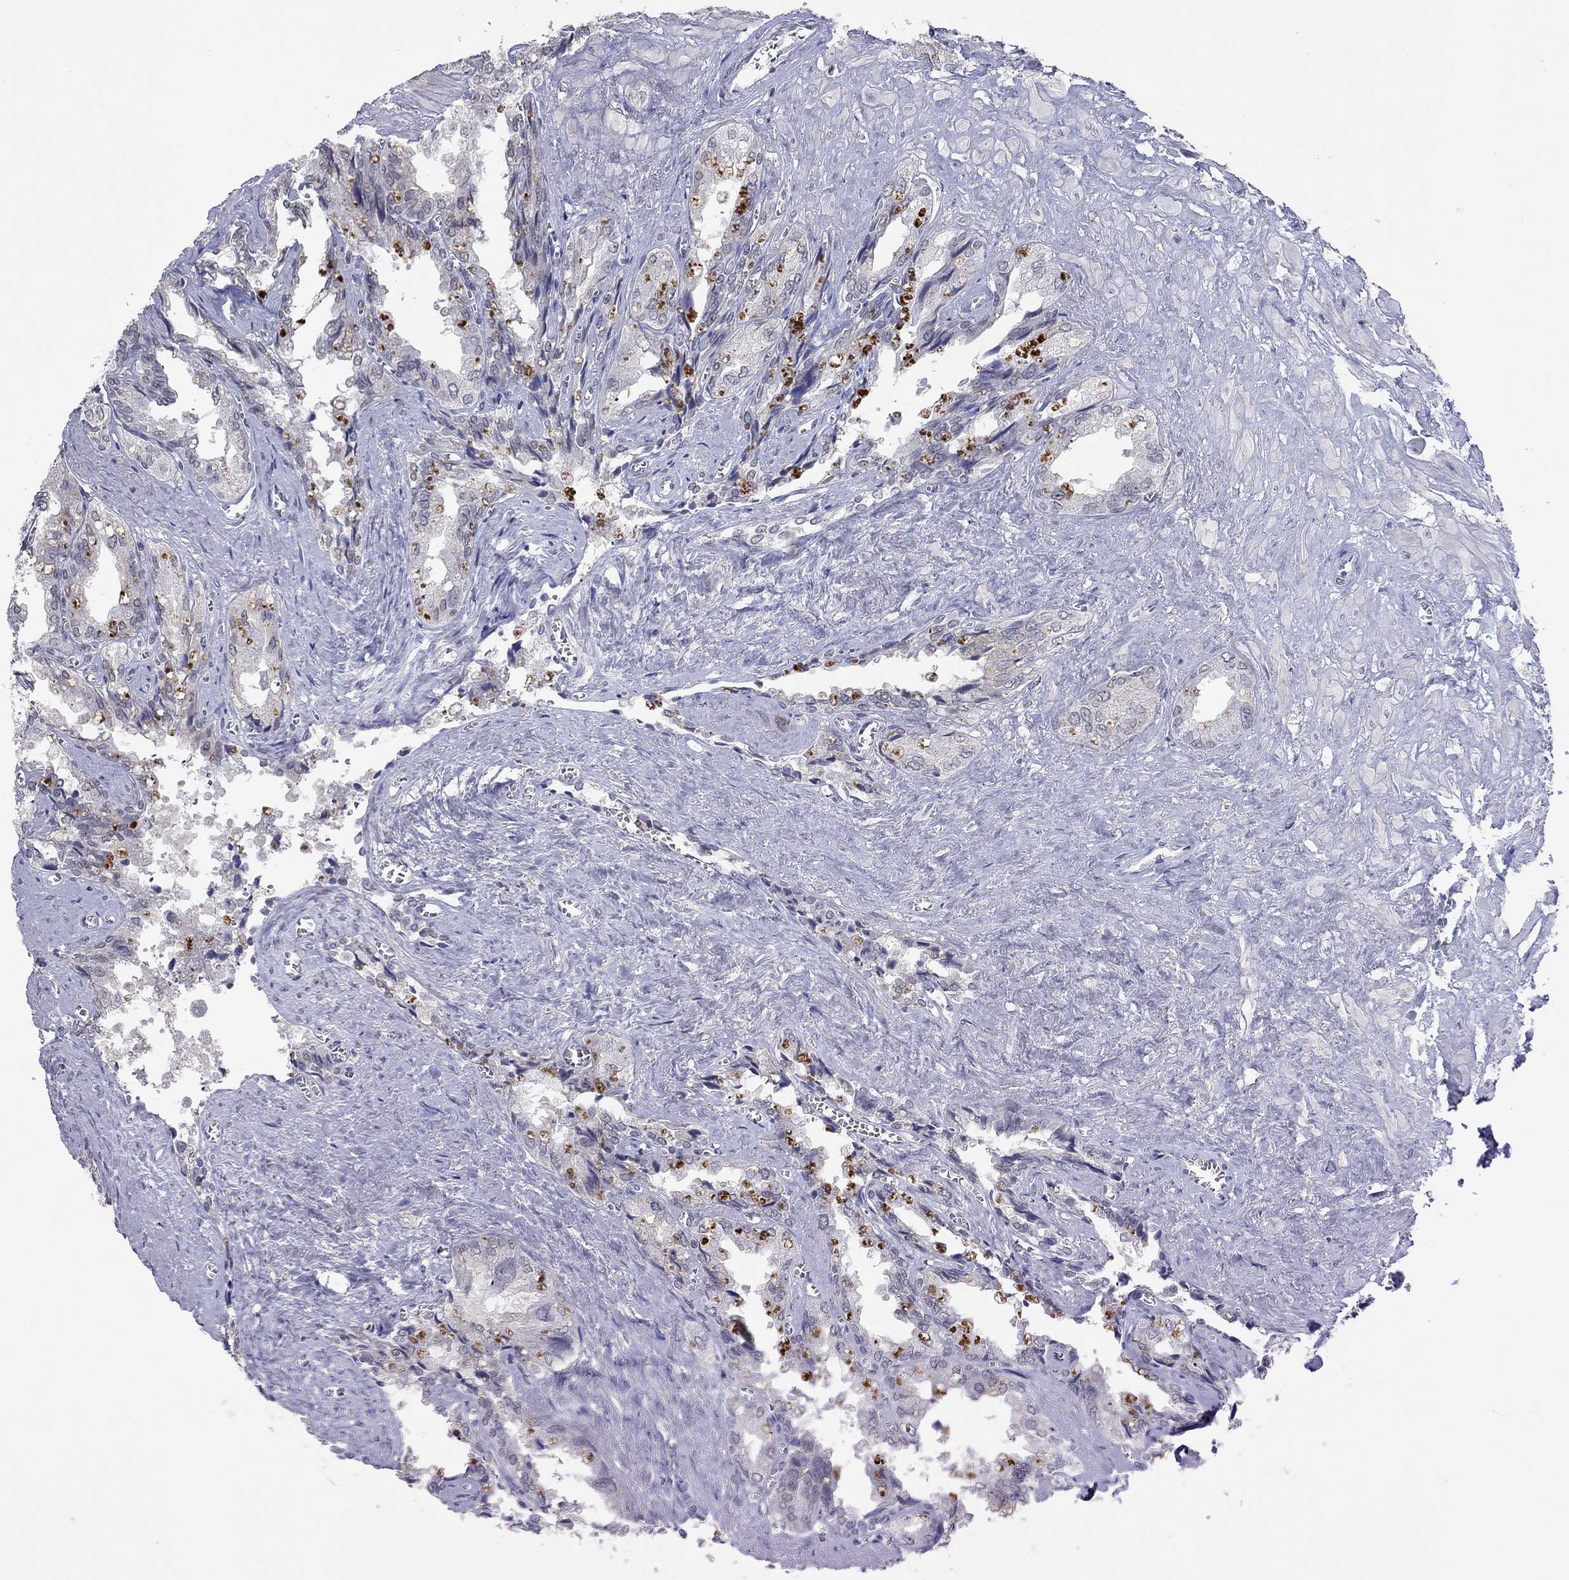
{"staining": {"intensity": "negative", "quantity": "none", "location": "none"}, "tissue": "seminal vesicle", "cell_type": "Glandular cells", "image_type": "normal", "snomed": [{"axis": "morphology", "description": "Normal tissue, NOS"}, {"axis": "topography", "description": "Seminal veicle"}], "caption": "Immunohistochemistry photomicrograph of benign seminal vesicle: human seminal vesicle stained with DAB (3,3'-diaminobenzidine) exhibits no significant protein positivity in glandular cells. (Brightfield microscopy of DAB immunohistochemistry (IHC) at high magnification).", "gene": "WNK3", "patient": {"sex": "male", "age": 67}}